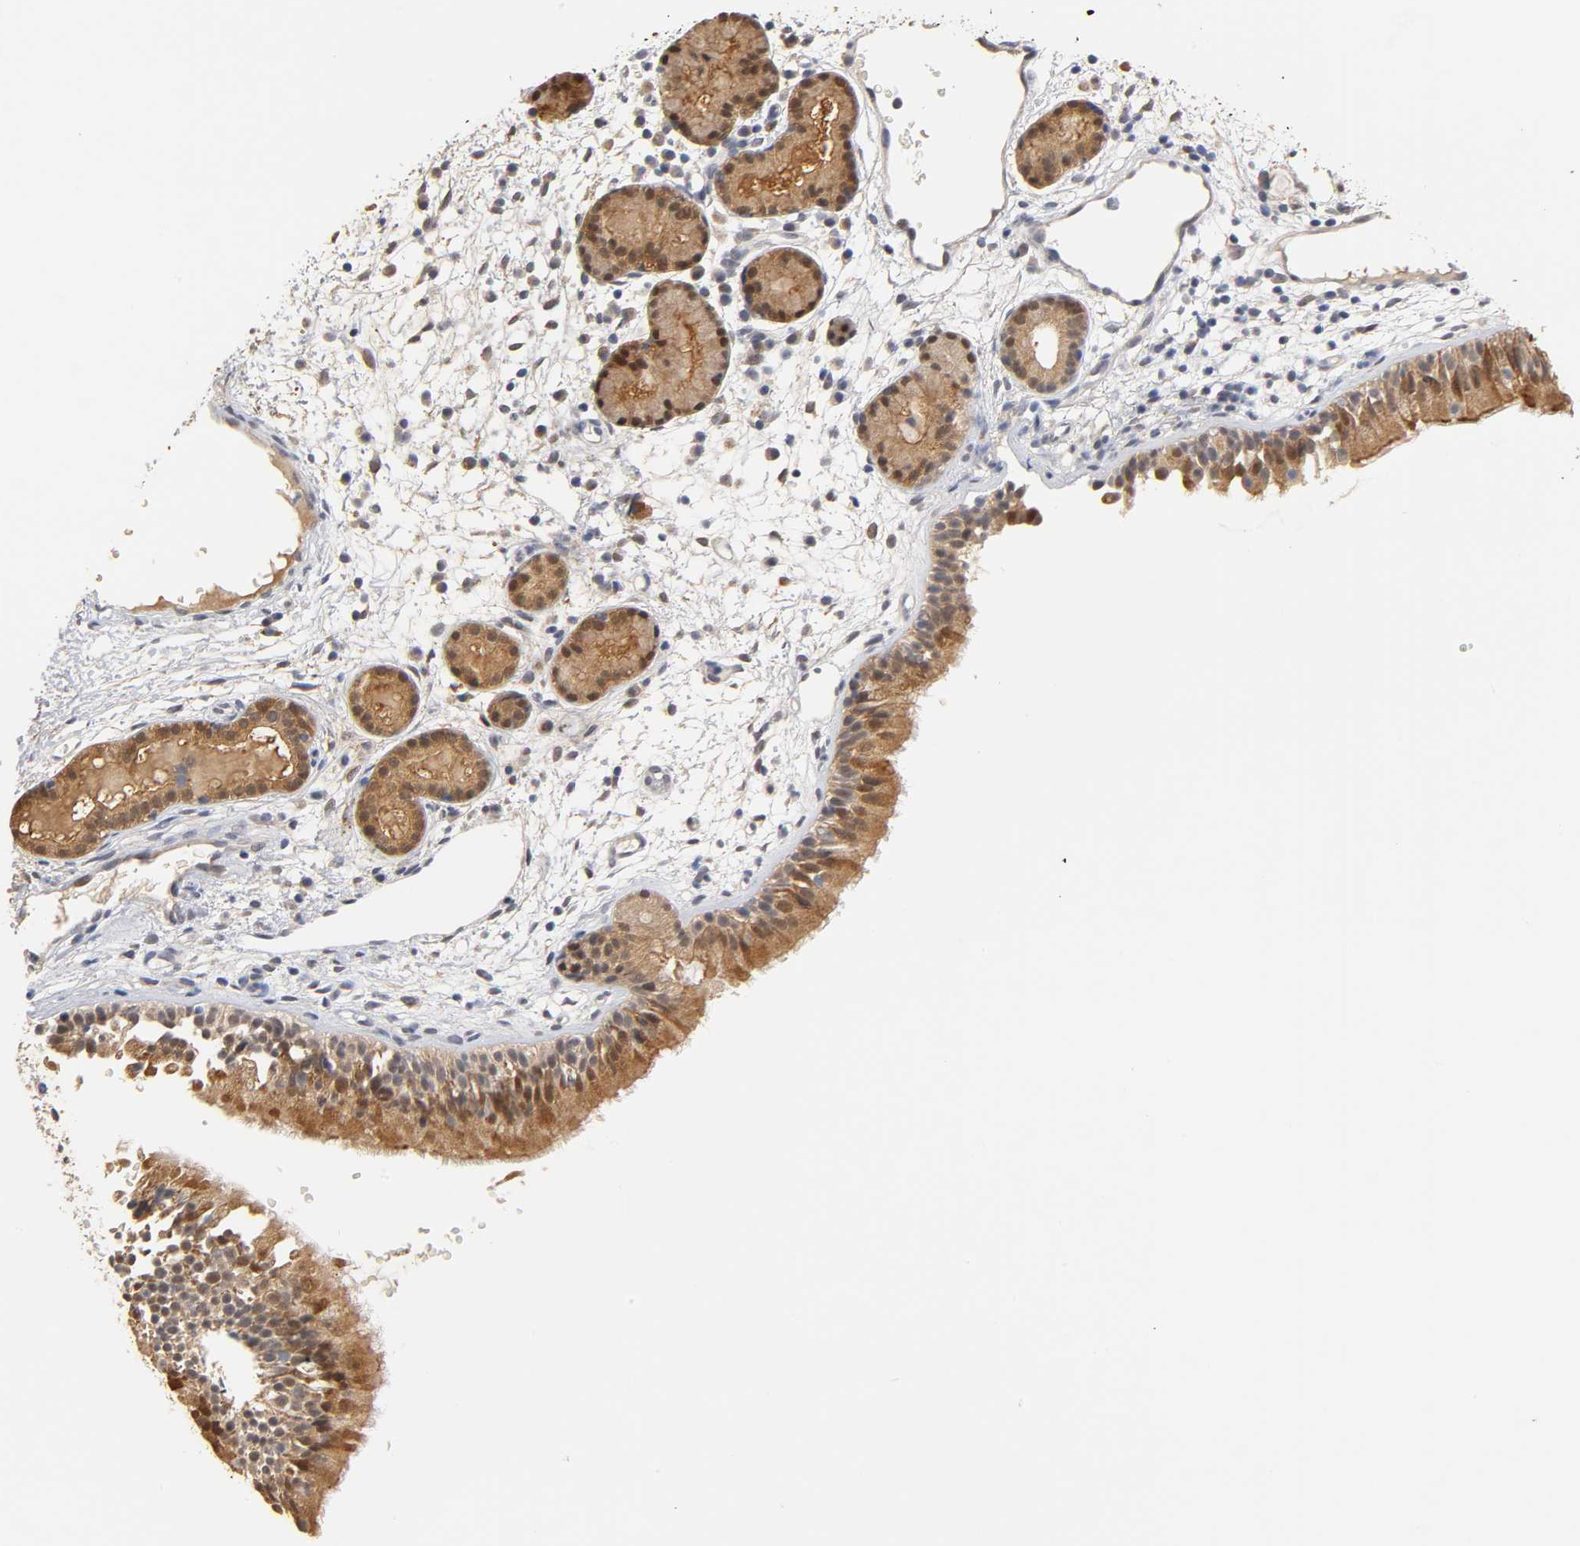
{"staining": {"intensity": "moderate", "quantity": ">75%", "location": "cytoplasmic/membranous,nuclear"}, "tissue": "nasopharynx", "cell_type": "Respiratory epithelial cells", "image_type": "normal", "snomed": [{"axis": "morphology", "description": "Normal tissue, NOS"}, {"axis": "morphology", "description": "Inflammation, NOS"}, {"axis": "topography", "description": "Nasopharynx"}], "caption": "A medium amount of moderate cytoplasmic/membranous,nuclear positivity is seen in approximately >75% of respiratory epithelial cells in unremarkable nasopharynx.", "gene": "GSTZ1", "patient": {"sex": "female", "age": 55}}